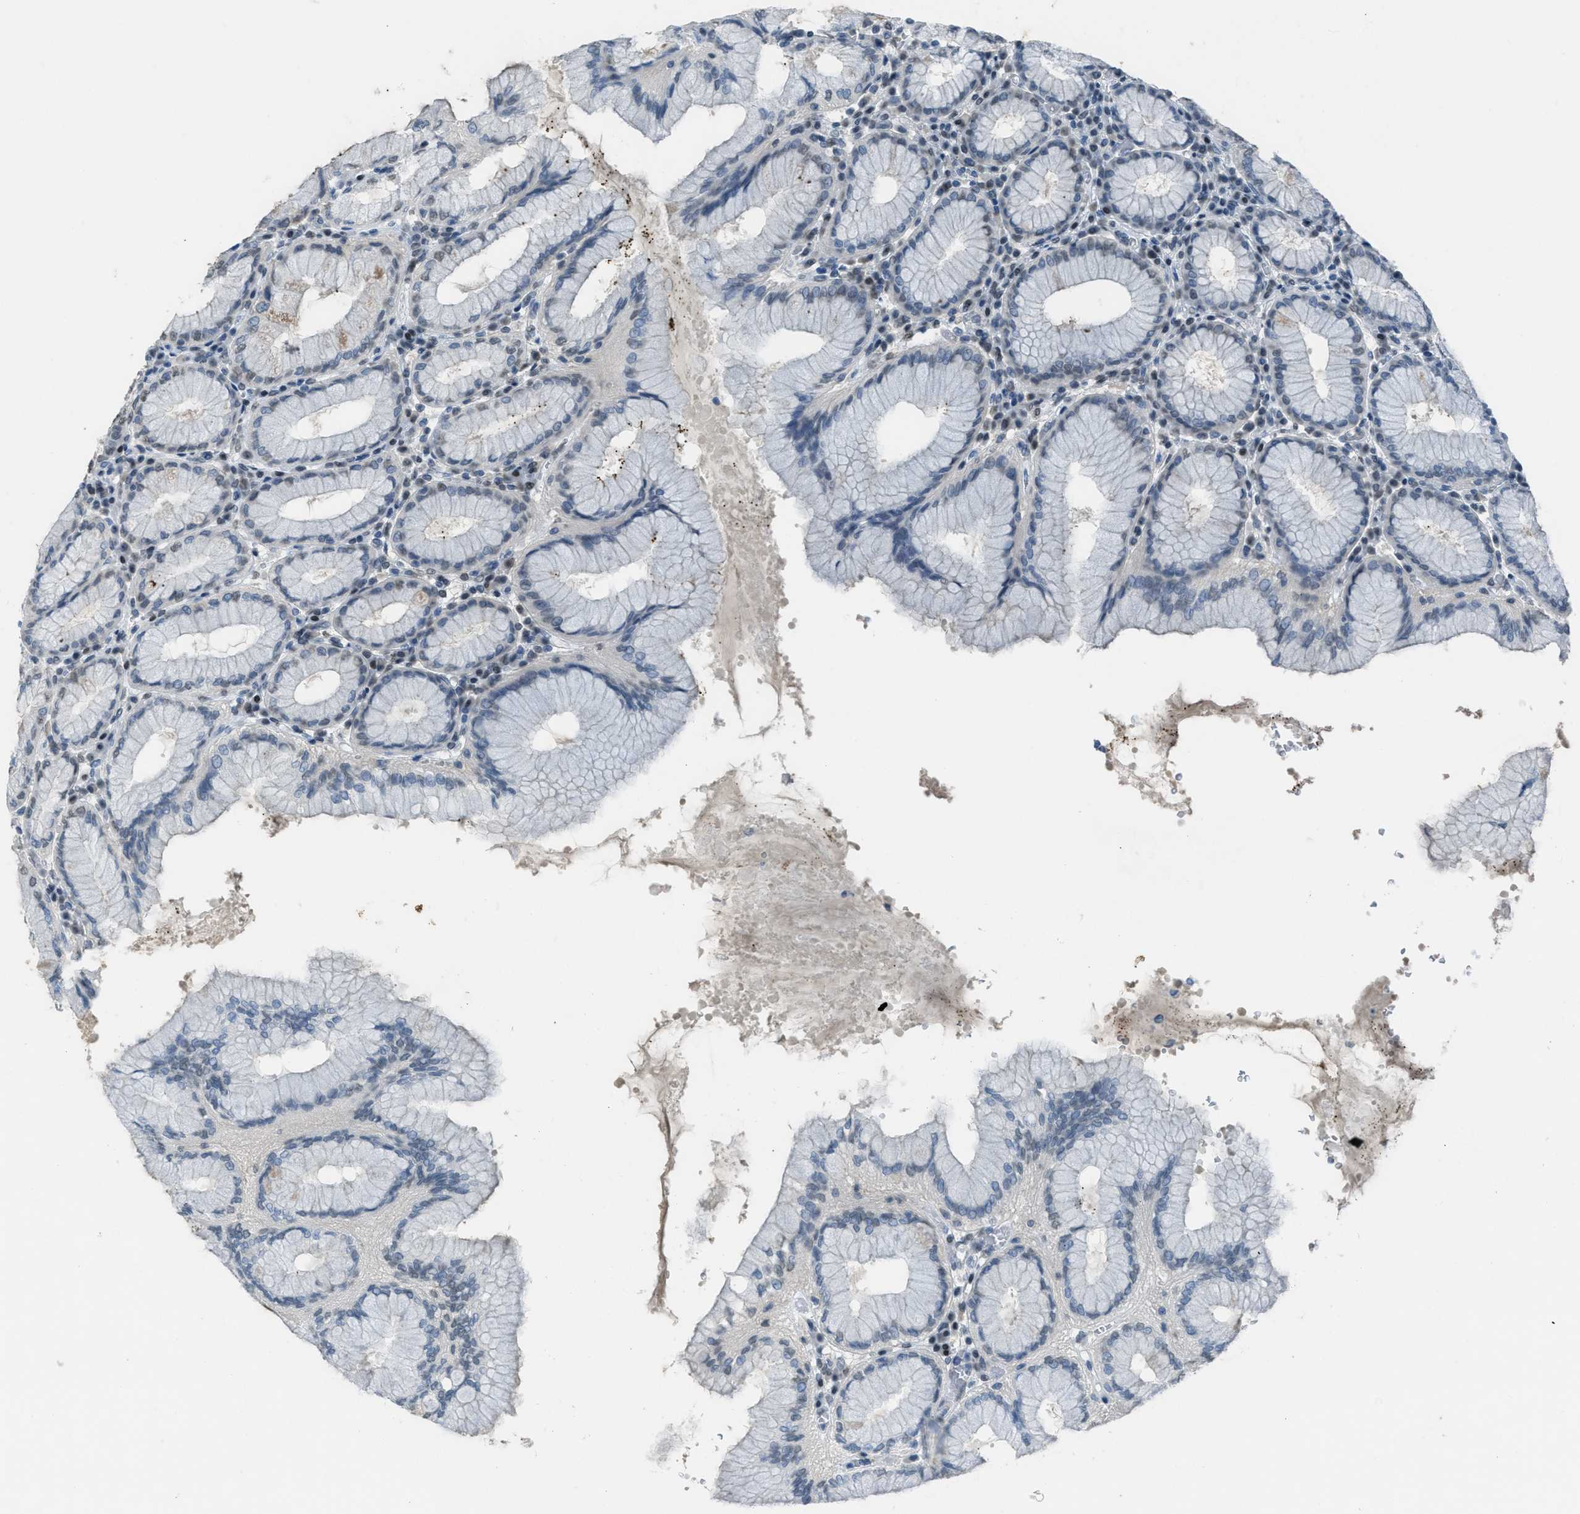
{"staining": {"intensity": "moderate", "quantity": "<25%", "location": "cytoplasmic/membranous"}, "tissue": "stomach", "cell_type": "Glandular cells", "image_type": "normal", "snomed": [{"axis": "morphology", "description": "Normal tissue, NOS"}, {"axis": "topography", "description": "Stomach"}, {"axis": "topography", "description": "Stomach, lower"}], "caption": "A brown stain labels moderate cytoplasmic/membranous positivity of a protein in glandular cells of benign human stomach. (IHC, brightfield microscopy, high magnification).", "gene": "TTC13", "patient": {"sex": "female", "age": 56}}